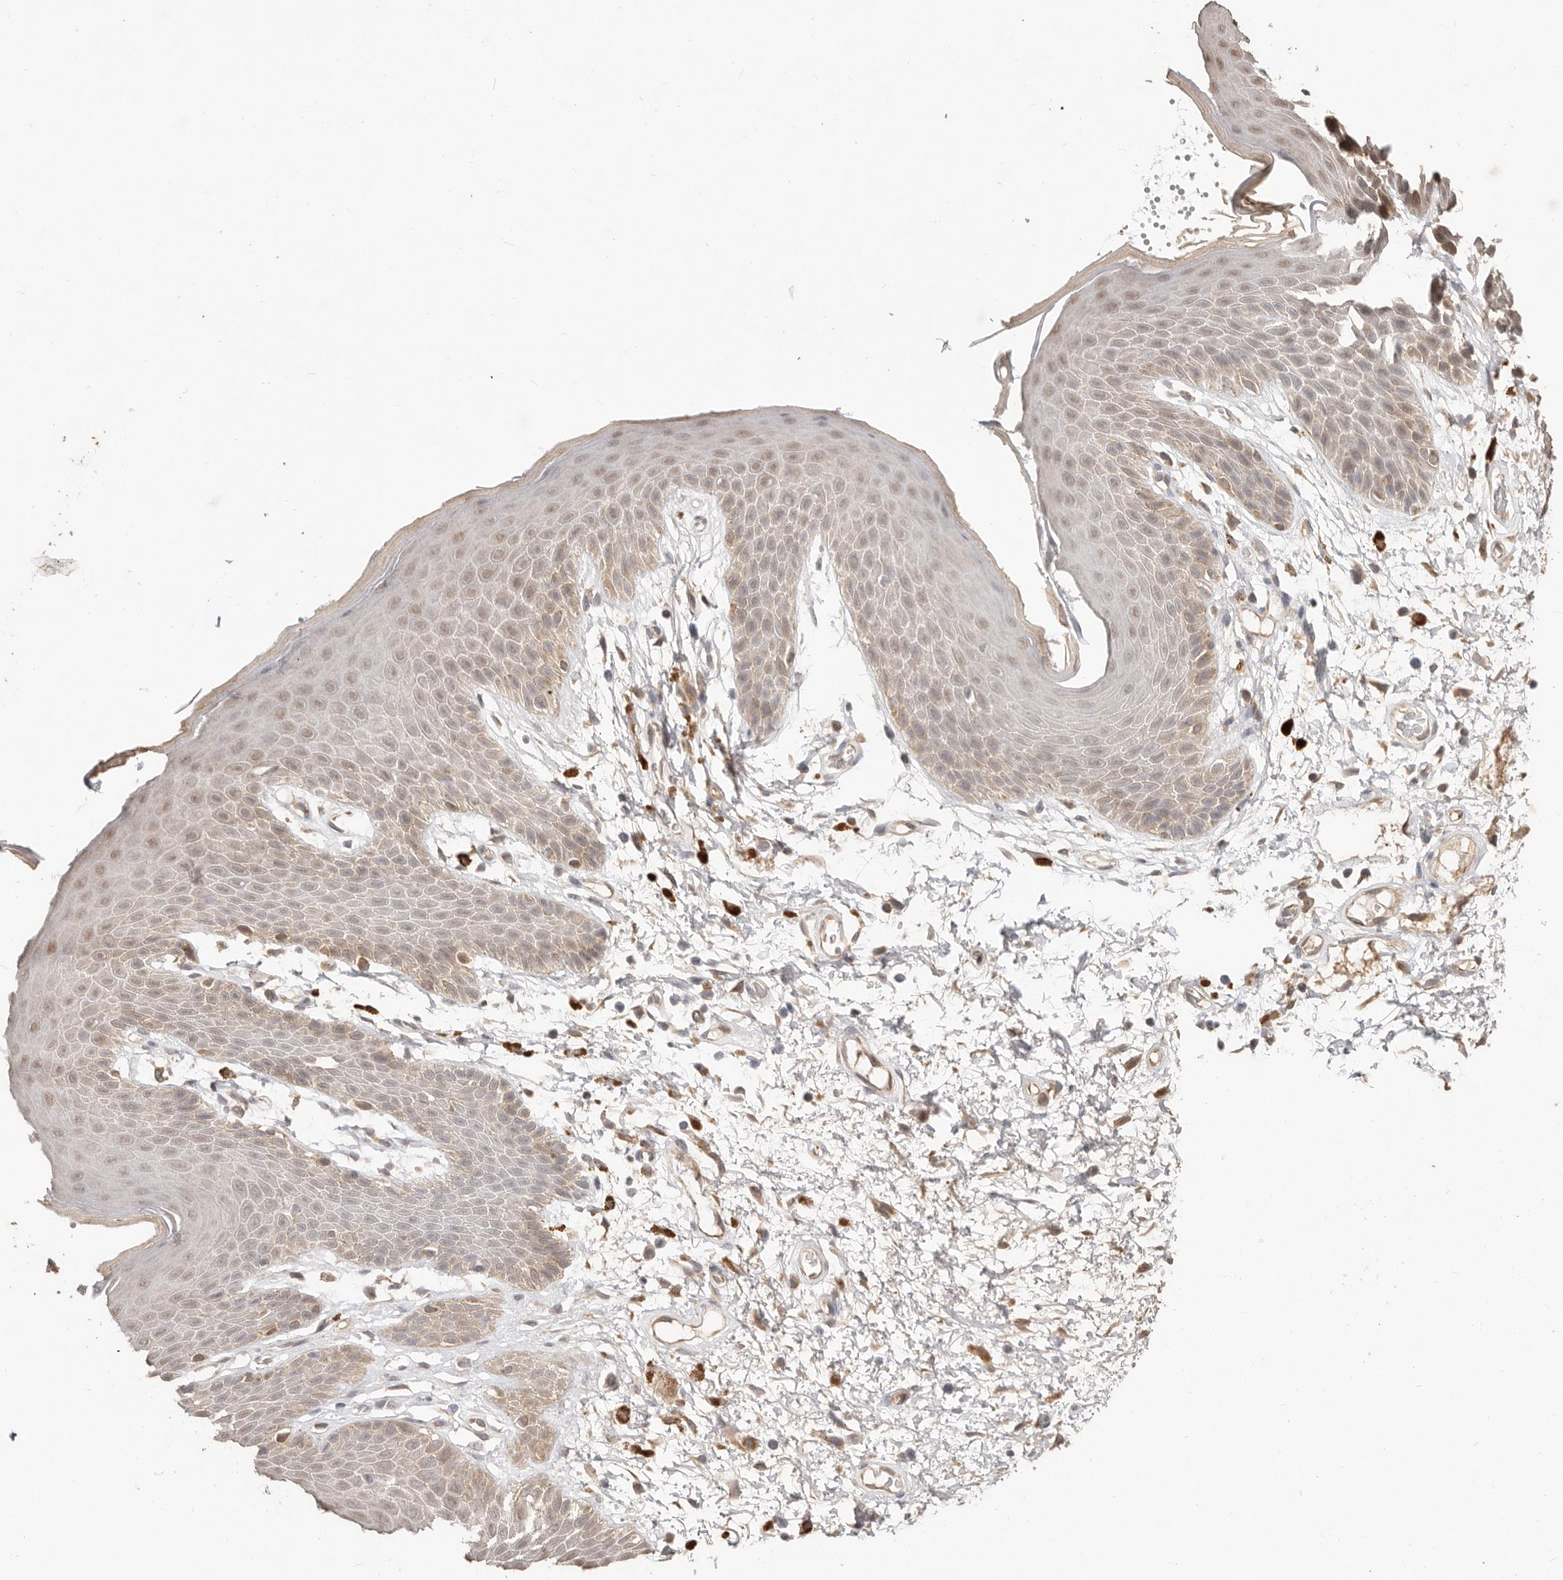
{"staining": {"intensity": "moderate", "quantity": "<25%", "location": "cytoplasmic/membranous,nuclear"}, "tissue": "skin", "cell_type": "Epidermal cells", "image_type": "normal", "snomed": [{"axis": "morphology", "description": "Normal tissue, NOS"}, {"axis": "topography", "description": "Anal"}], "caption": "This image demonstrates immunohistochemistry (IHC) staining of benign human skin, with low moderate cytoplasmic/membranous,nuclear staining in about <25% of epidermal cells.", "gene": "MTFR2", "patient": {"sex": "male", "age": 74}}